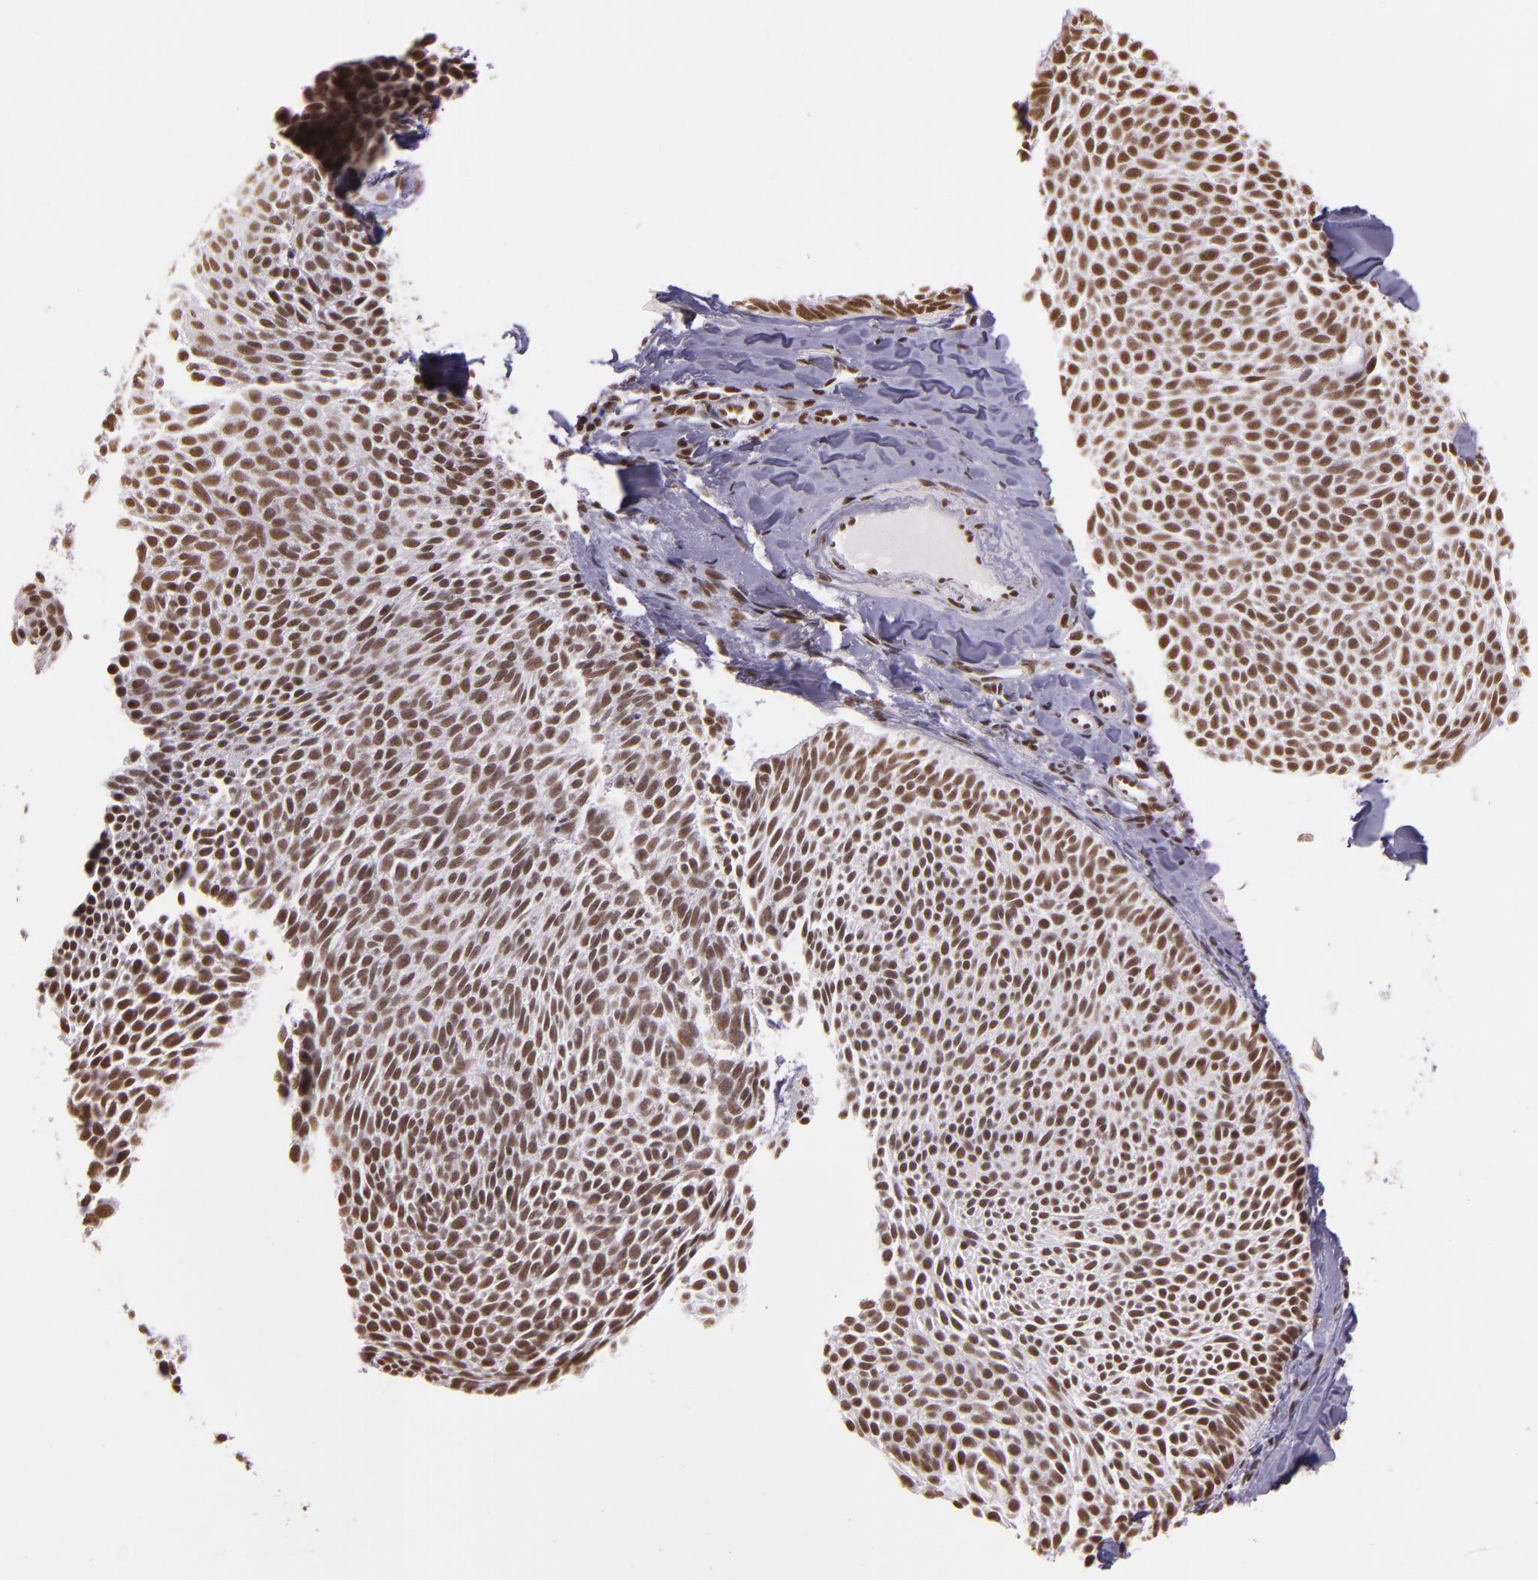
{"staining": {"intensity": "moderate", "quantity": ">75%", "location": "nuclear"}, "tissue": "skin cancer", "cell_type": "Tumor cells", "image_type": "cancer", "snomed": [{"axis": "morphology", "description": "Basal cell carcinoma"}, {"axis": "topography", "description": "Skin"}], "caption": "This image exhibits IHC staining of skin cancer, with medium moderate nuclear expression in about >75% of tumor cells.", "gene": "USF1", "patient": {"sex": "male", "age": 84}}